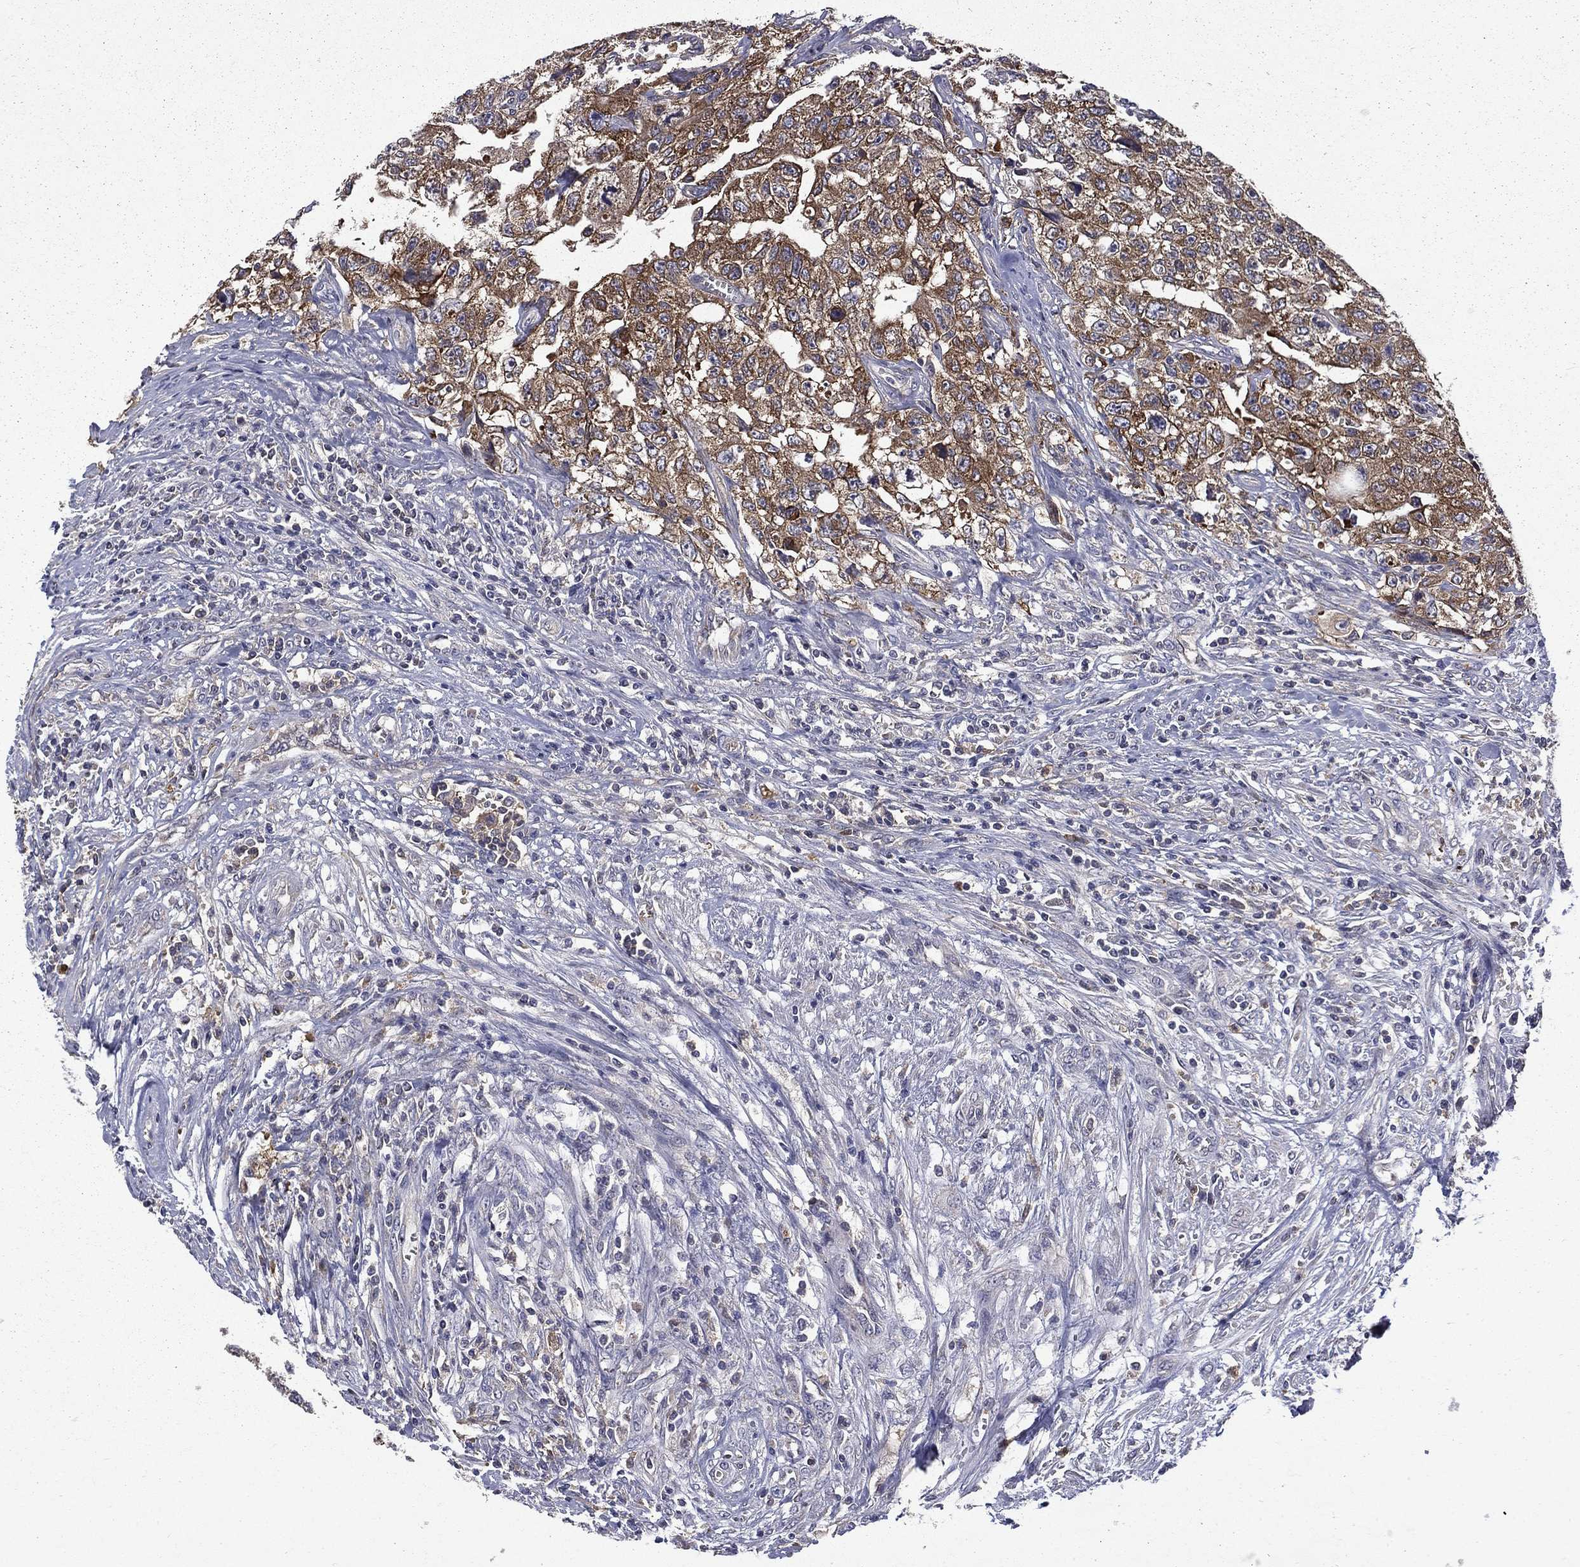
{"staining": {"intensity": "strong", "quantity": "25%-75%", "location": "cytoplasmic/membranous"}, "tissue": "testis cancer", "cell_type": "Tumor cells", "image_type": "cancer", "snomed": [{"axis": "morphology", "description": "Carcinoma, Embryonal, NOS"}, {"axis": "topography", "description": "Testis"}], "caption": "Immunohistochemistry staining of embryonal carcinoma (testis), which reveals high levels of strong cytoplasmic/membranous staining in approximately 25%-75% of tumor cells indicating strong cytoplasmic/membranous protein staining. The staining was performed using DAB (brown) for protein detection and nuclei were counterstained in hematoxylin (blue).", "gene": "CEACAM7", "patient": {"sex": "male", "age": 24}}